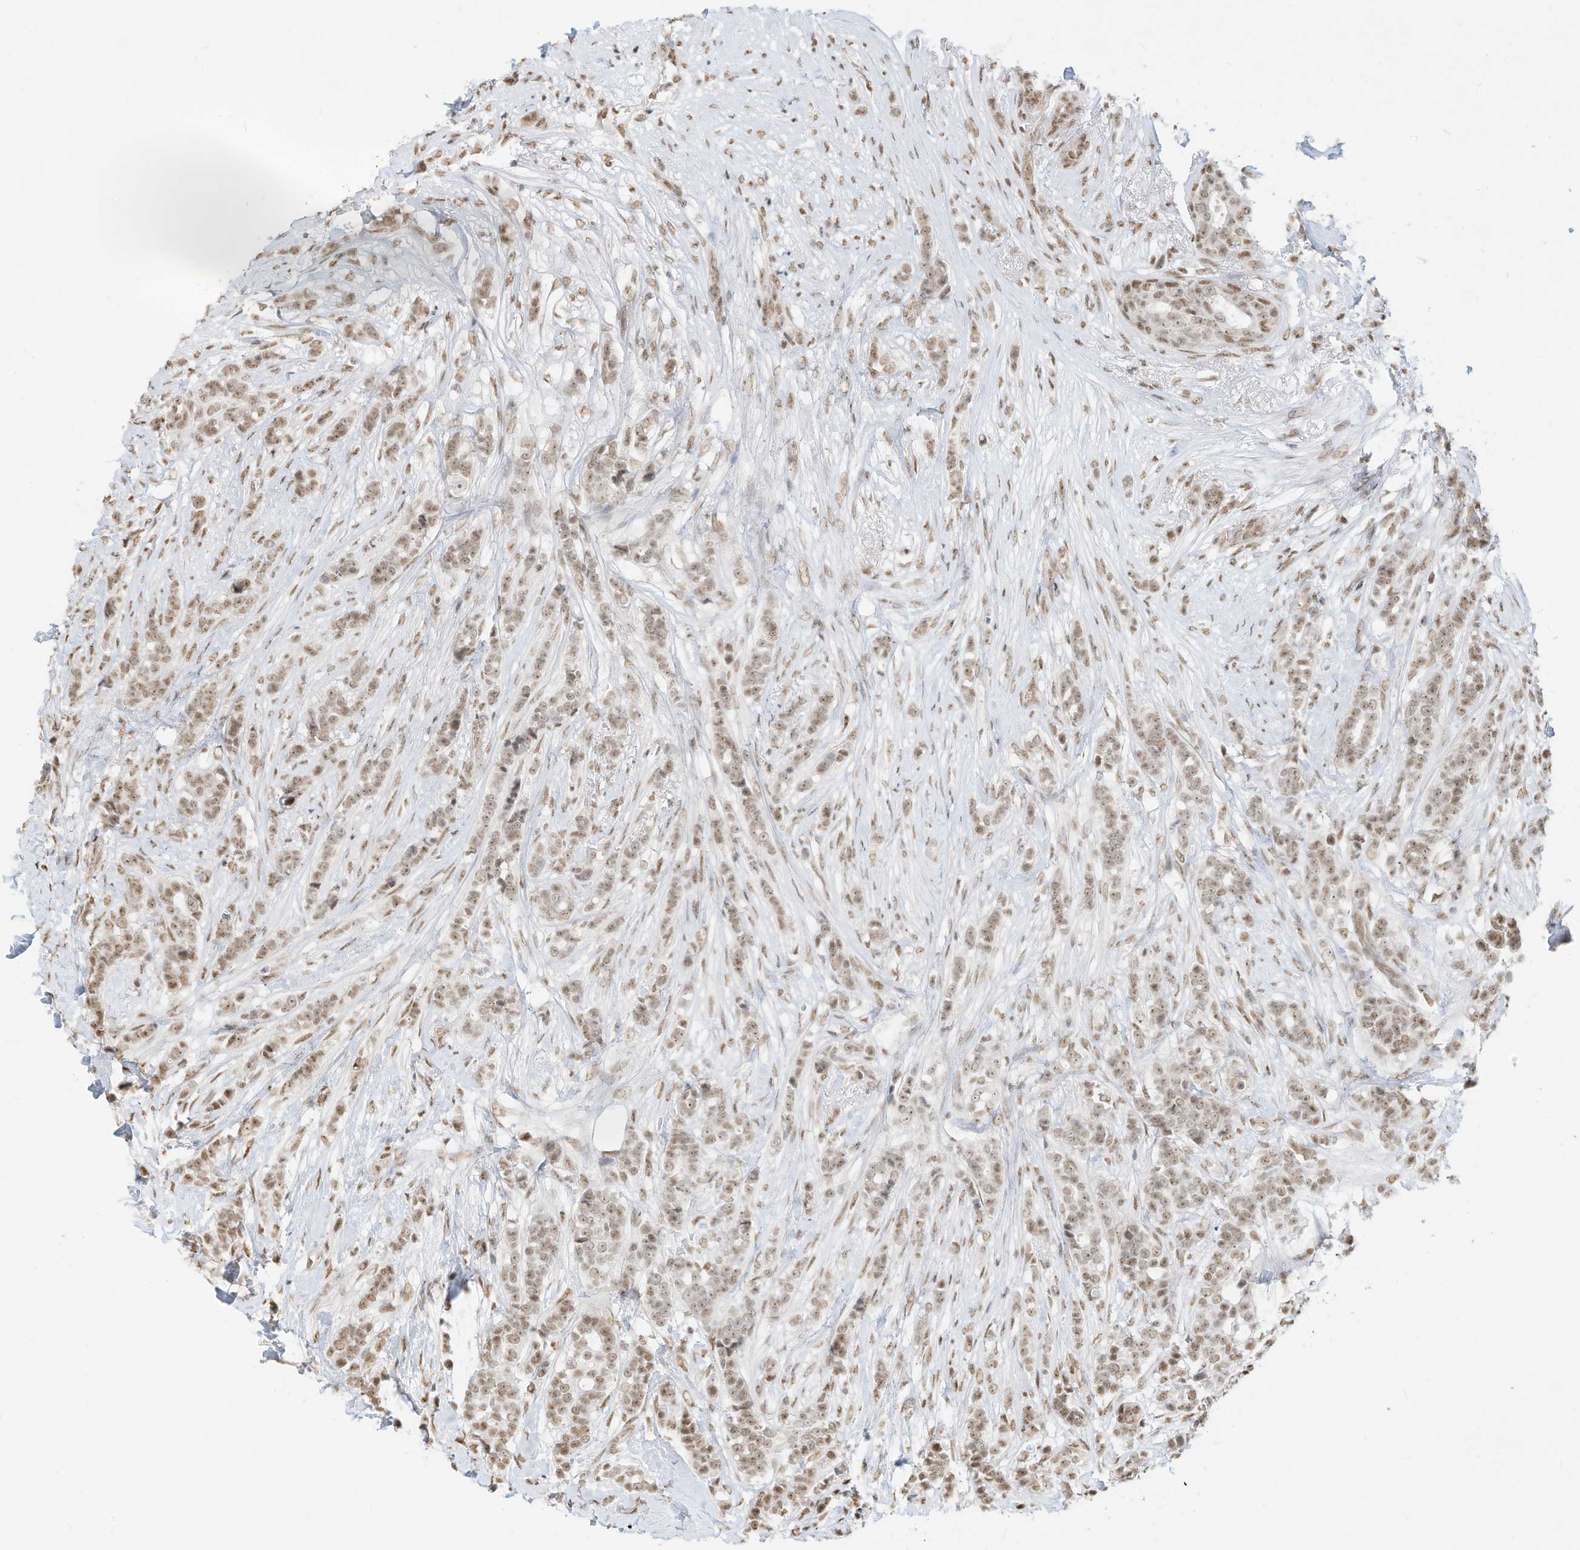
{"staining": {"intensity": "weak", "quantity": ">75%", "location": "nuclear"}, "tissue": "breast cancer", "cell_type": "Tumor cells", "image_type": "cancer", "snomed": [{"axis": "morphology", "description": "Lobular carcinoma"}, {"axis": "topography", "description": "Breast"}], "caption": "Protein staining reveals weak nuclear positivity in approximately >75% of tumor cells in lobular carcinoma (breast). Nuclei are stained in blue.", "gene": "NHSL1", "patient": {"sex": "female", "age": 51}}